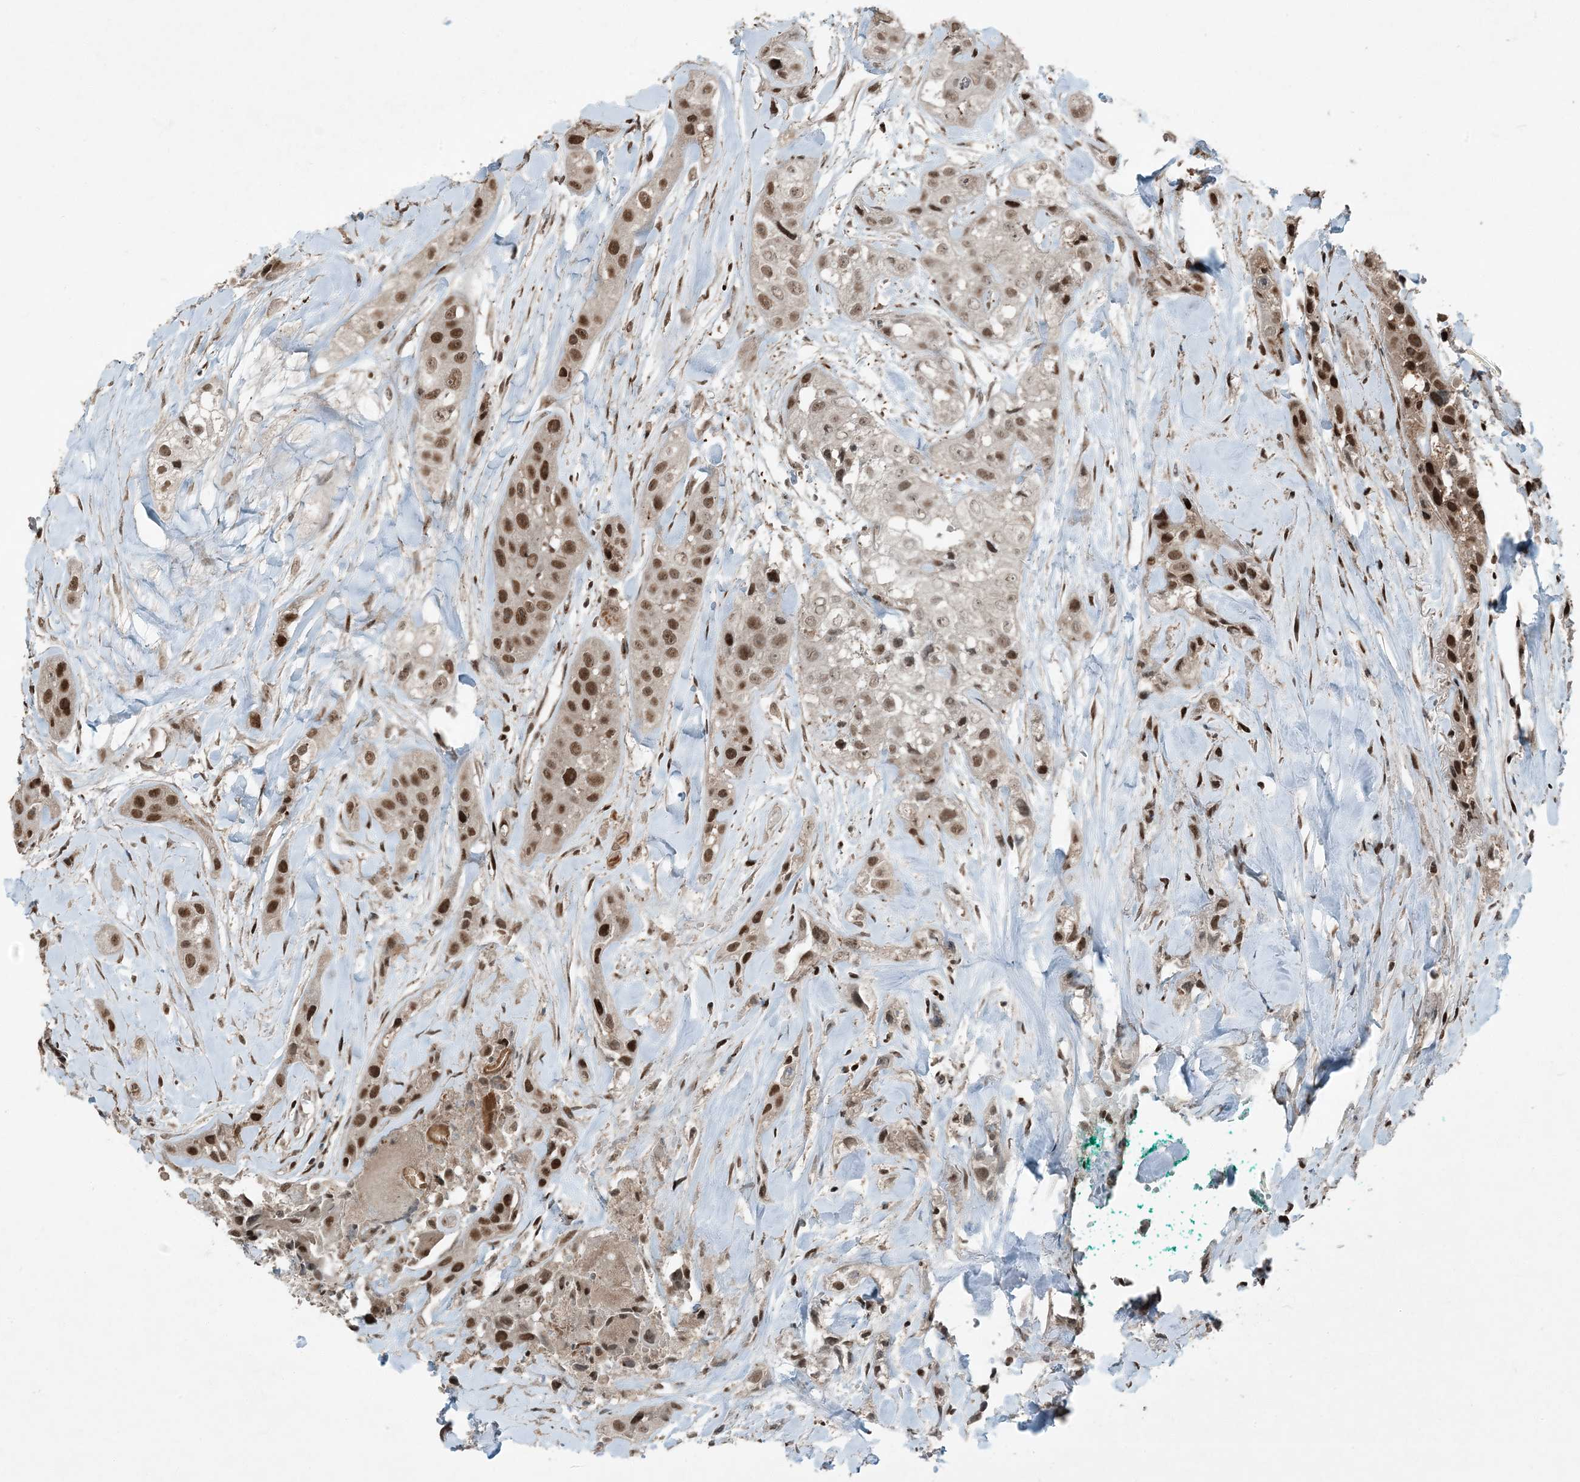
{"staining": {"intensity": "moderate", "quantity": ">75%", "location": "nuclear"}, "tissue": "head and neck cancer", "cell_type": "Tumor cells", "image_type": "cancer", "snomed": [{"axis": "morphology", "description": "Normal tissue, NOS"}, {"axis": "morphology", "description": "Squamous cell carcinoma, NOS"}, {"axis": "topography", "description": "Skeletal muscle"}, {"axis": "topography", "description": "Head-Neck"}], "caption": "High-magnification brightfield microscopy of head and neck cancer (squamous cell carcinoma) stained with DAB (brown) and counterstained with hematoxylin (blue). tumor cells exhibit moderate nuclear positivity is appreciated in approximately>75% of cells.", "gene": "TRAPPC12", "patient": {"sex": "male", "age": 51}}